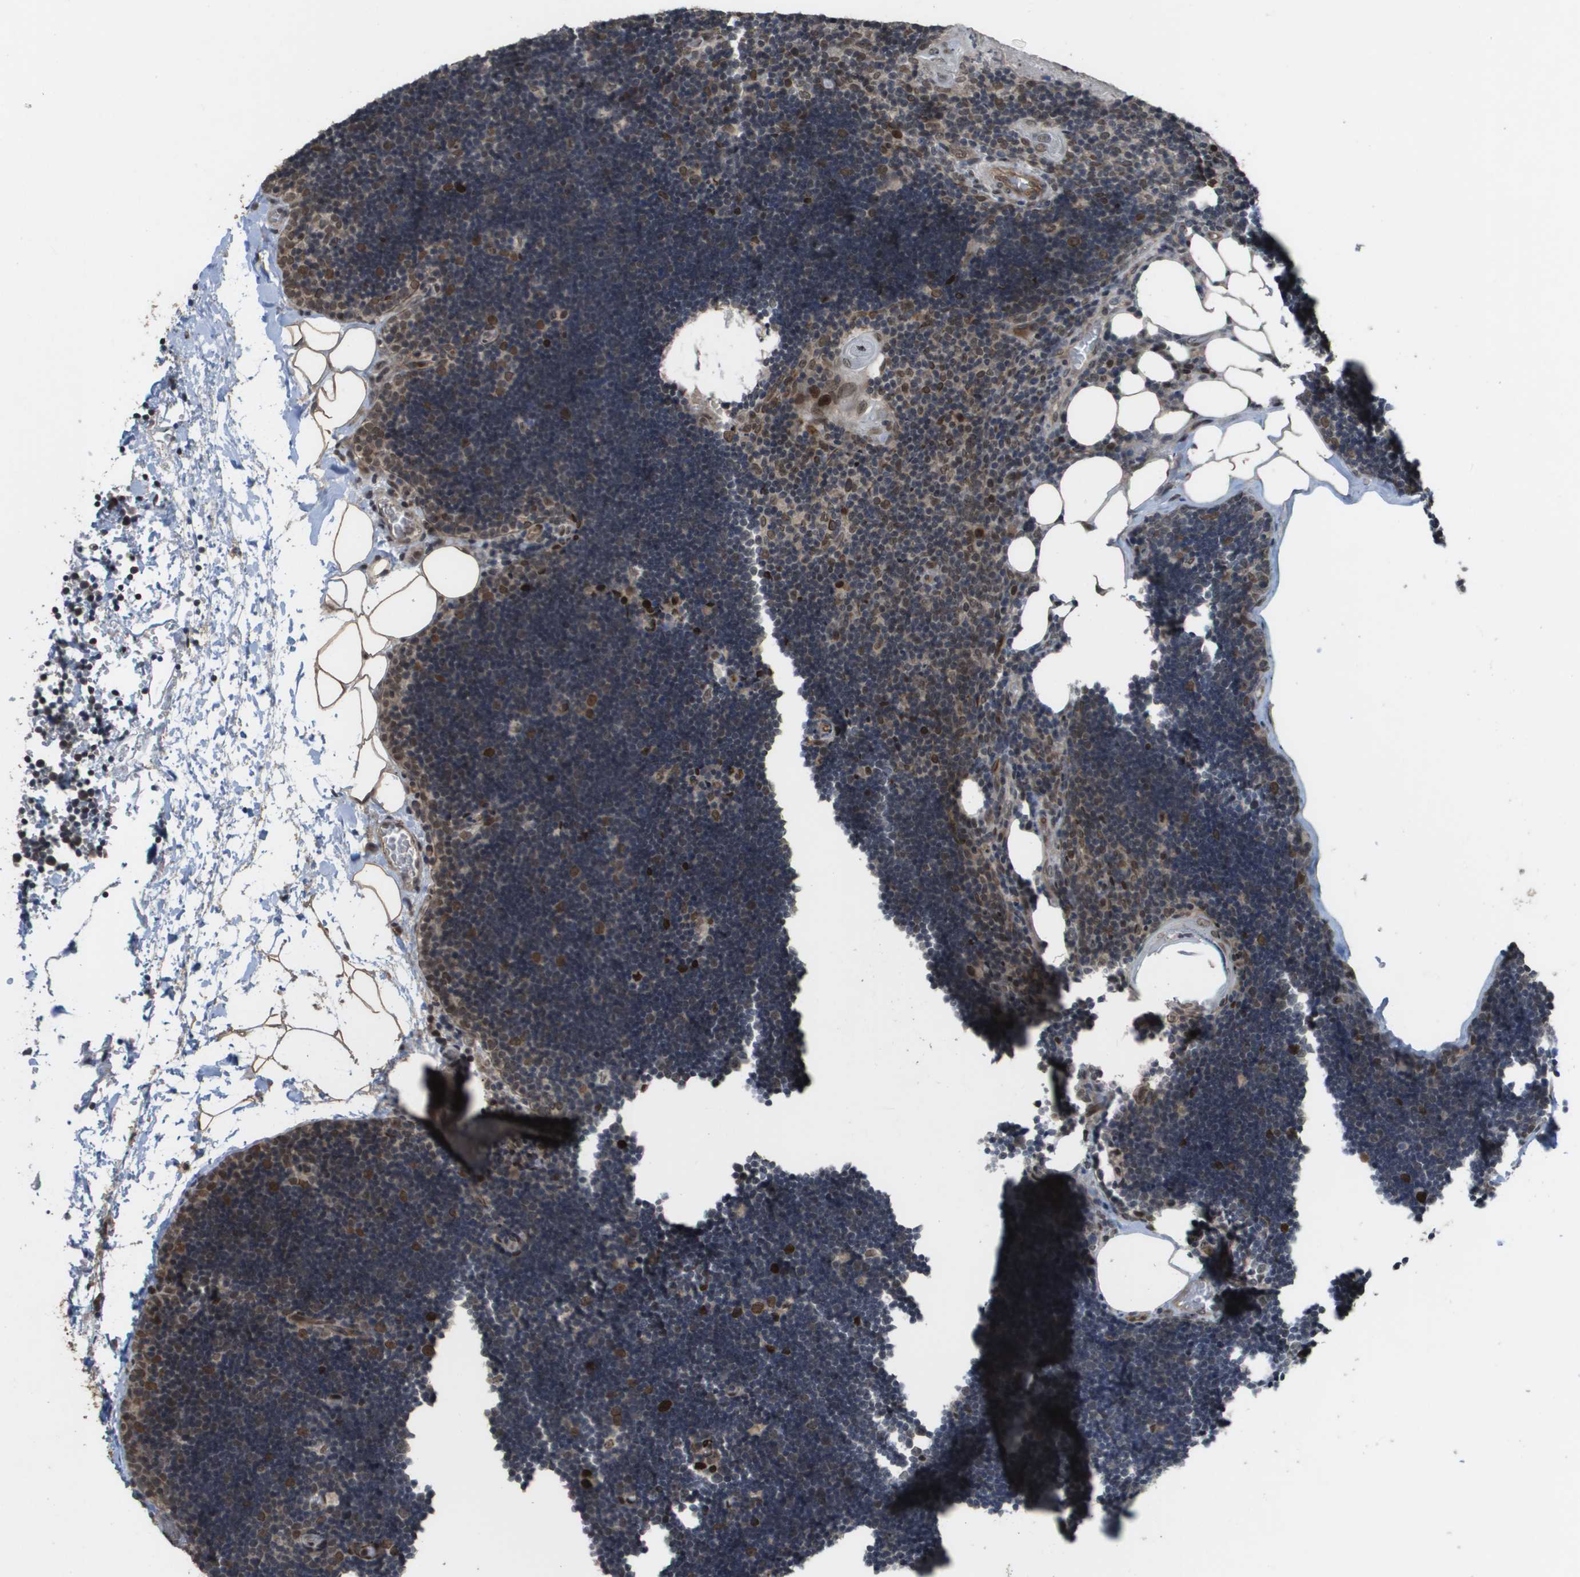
{"staining": {"intensity": "moderate", "quantity": ">75%", "location": "nuclear"}, "tissue": "lymph node", "cell_type": "Germinal center cells", "image_type": "normal", "snomed": [{"axis": "morphology", "description": "Normal tissue, NOS"}, {"axis": "topography", "description": "Lymph node"}], "caption": "Brown immunohistochemical staining in unremarkable lymph node reveals moderate nuclear expression in about >75% of germinal center cells. (brown staining indicates protein expression, while blue staining denotes nuclei).", "gene": "KAT5", "patient": {"sex": "male", "age": 33}}